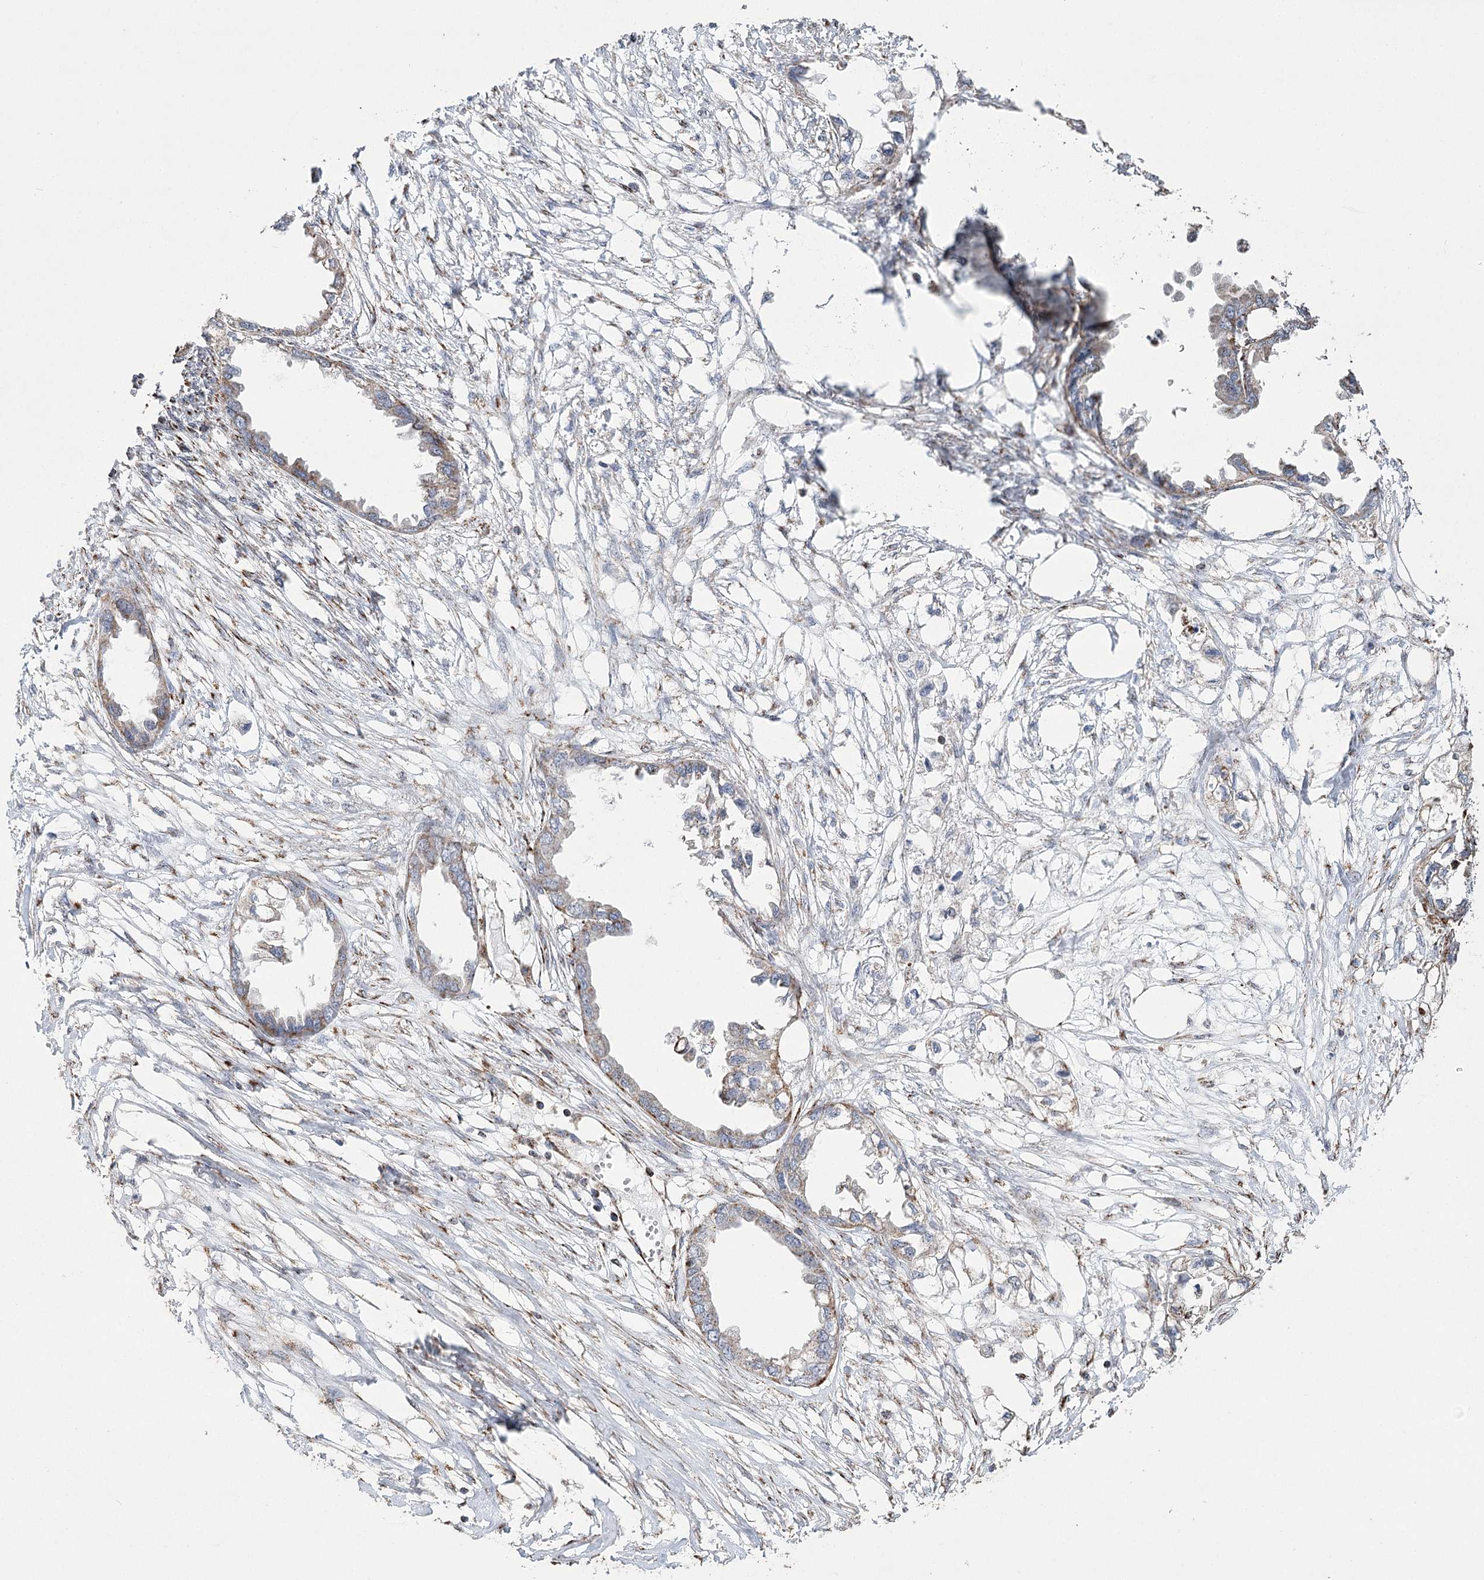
{"staining": {"intensity": "weak", "quantity": "25%-75%", "location": "cytoplasmic/membranous"}, "tissue": "endometrial cancer", "cell_type": "Tumor cells", "image_type": "cancer", "snomed": [{"axis": "morphology", "description": "Adenocarcinoma, NOS"}, {"axis": "morphology", "description": "Adenocarcinoma, metastatic, NOS"}, {"axis": "topography", "description": "Adipose tissue"}, {"axis": "topography", "description": "Endometrium"}], "caption": "A brown stain highlights weak cytoplasmic/membranous positivity of a protein in endometrial adenocarcinoma tumor cells.", "gene": "RANBP3L", "patient": {"sex": "female", "age": 67}}